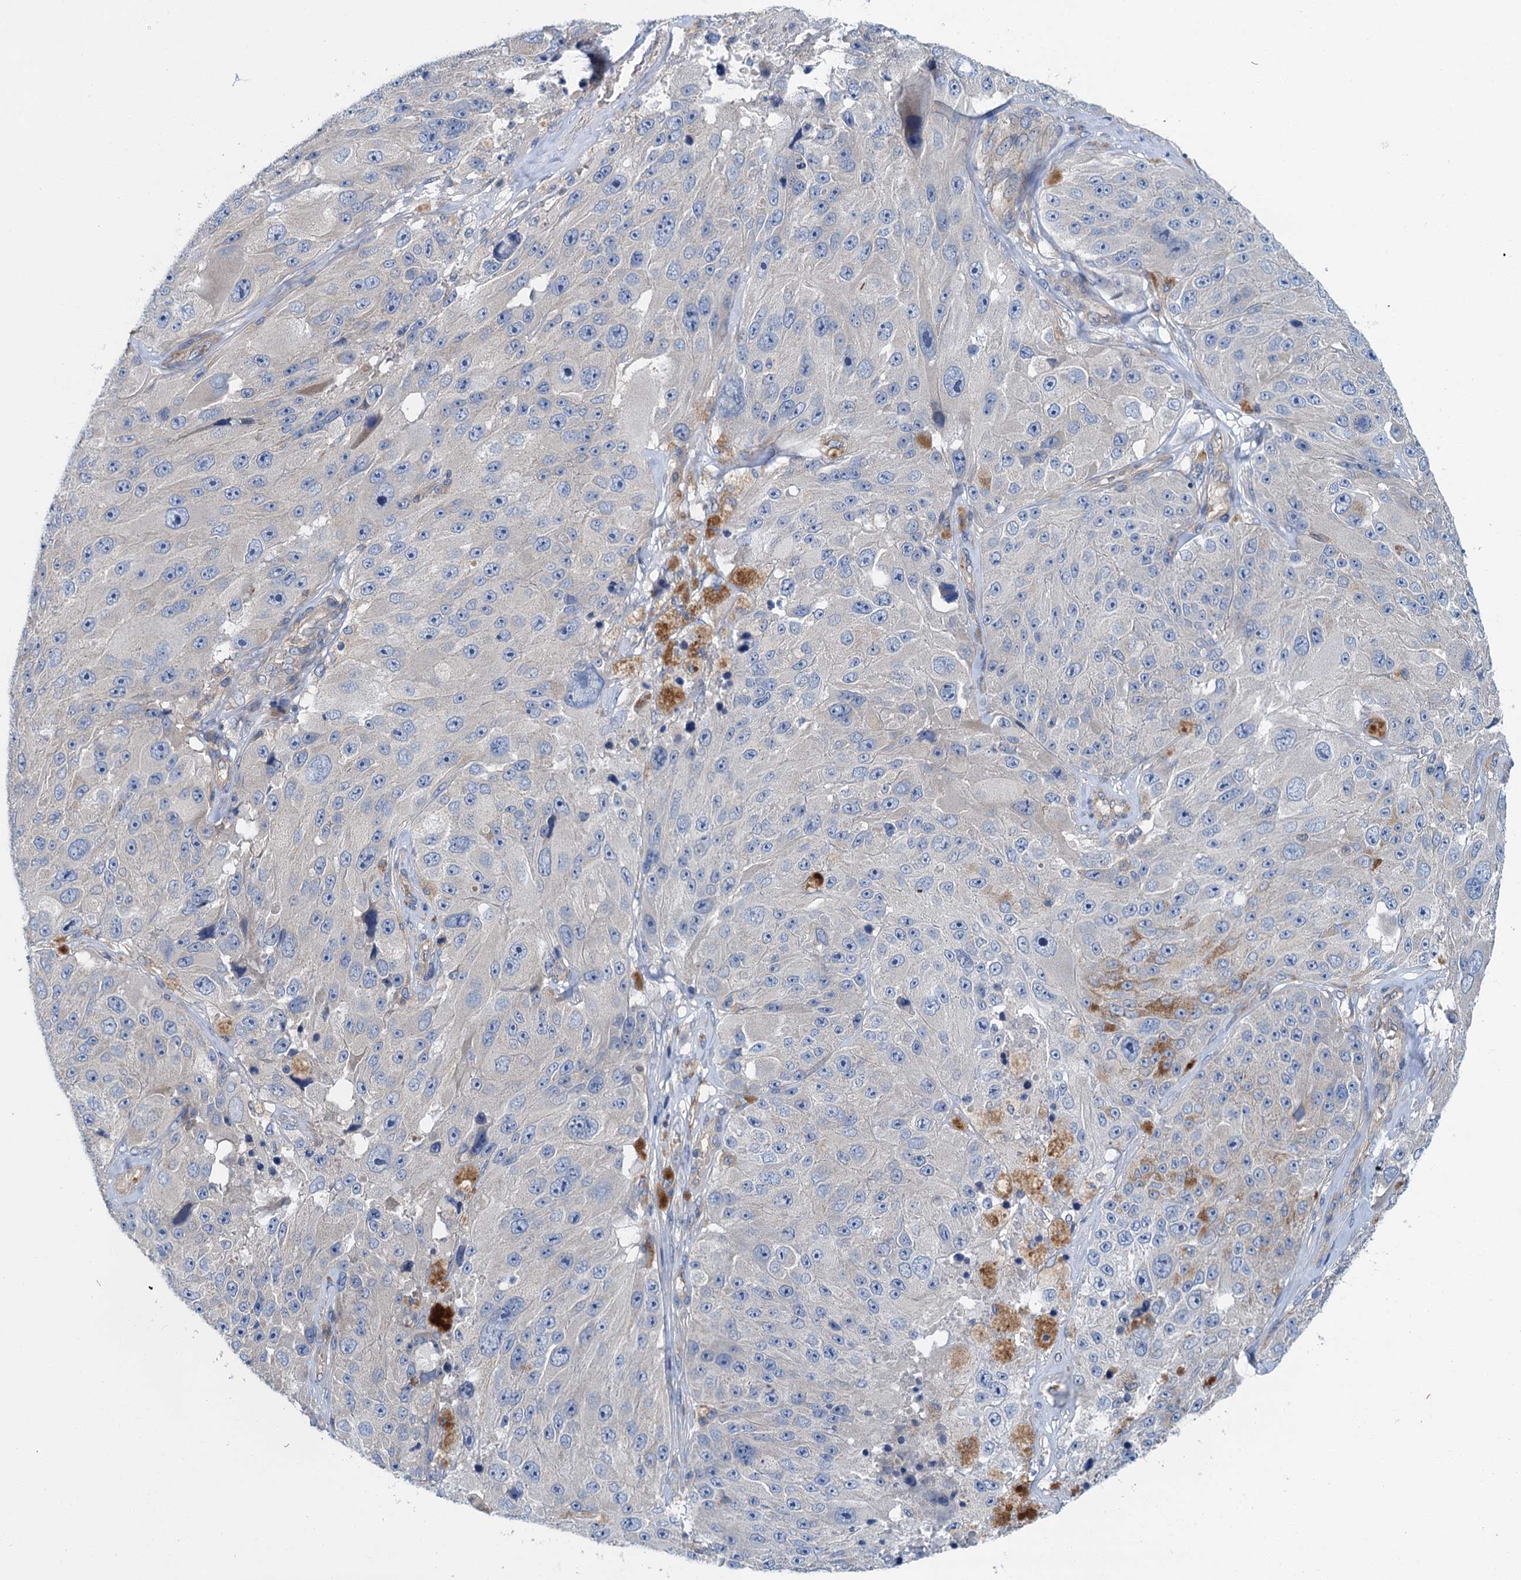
{"staining": {"intensity": "negative", "quantity": "none", "location": "none"}, "tissue": "melanoma", "cell_type": "Tumor cells", "image_type": "cancer", "snomed": [{"axis": "morphology", "description": "Malignant melanoma, Metastatic site"}, {"axis": "topography", "description": "Lymph node"}], "caption": "Tumor cells are negative for protein expression in human malignant melanoma (metastatic site). (IHC, brightfield microscopy, high magnification).", "gene": "ROGDI", "patient": {"sex": "male", "age": 62}}